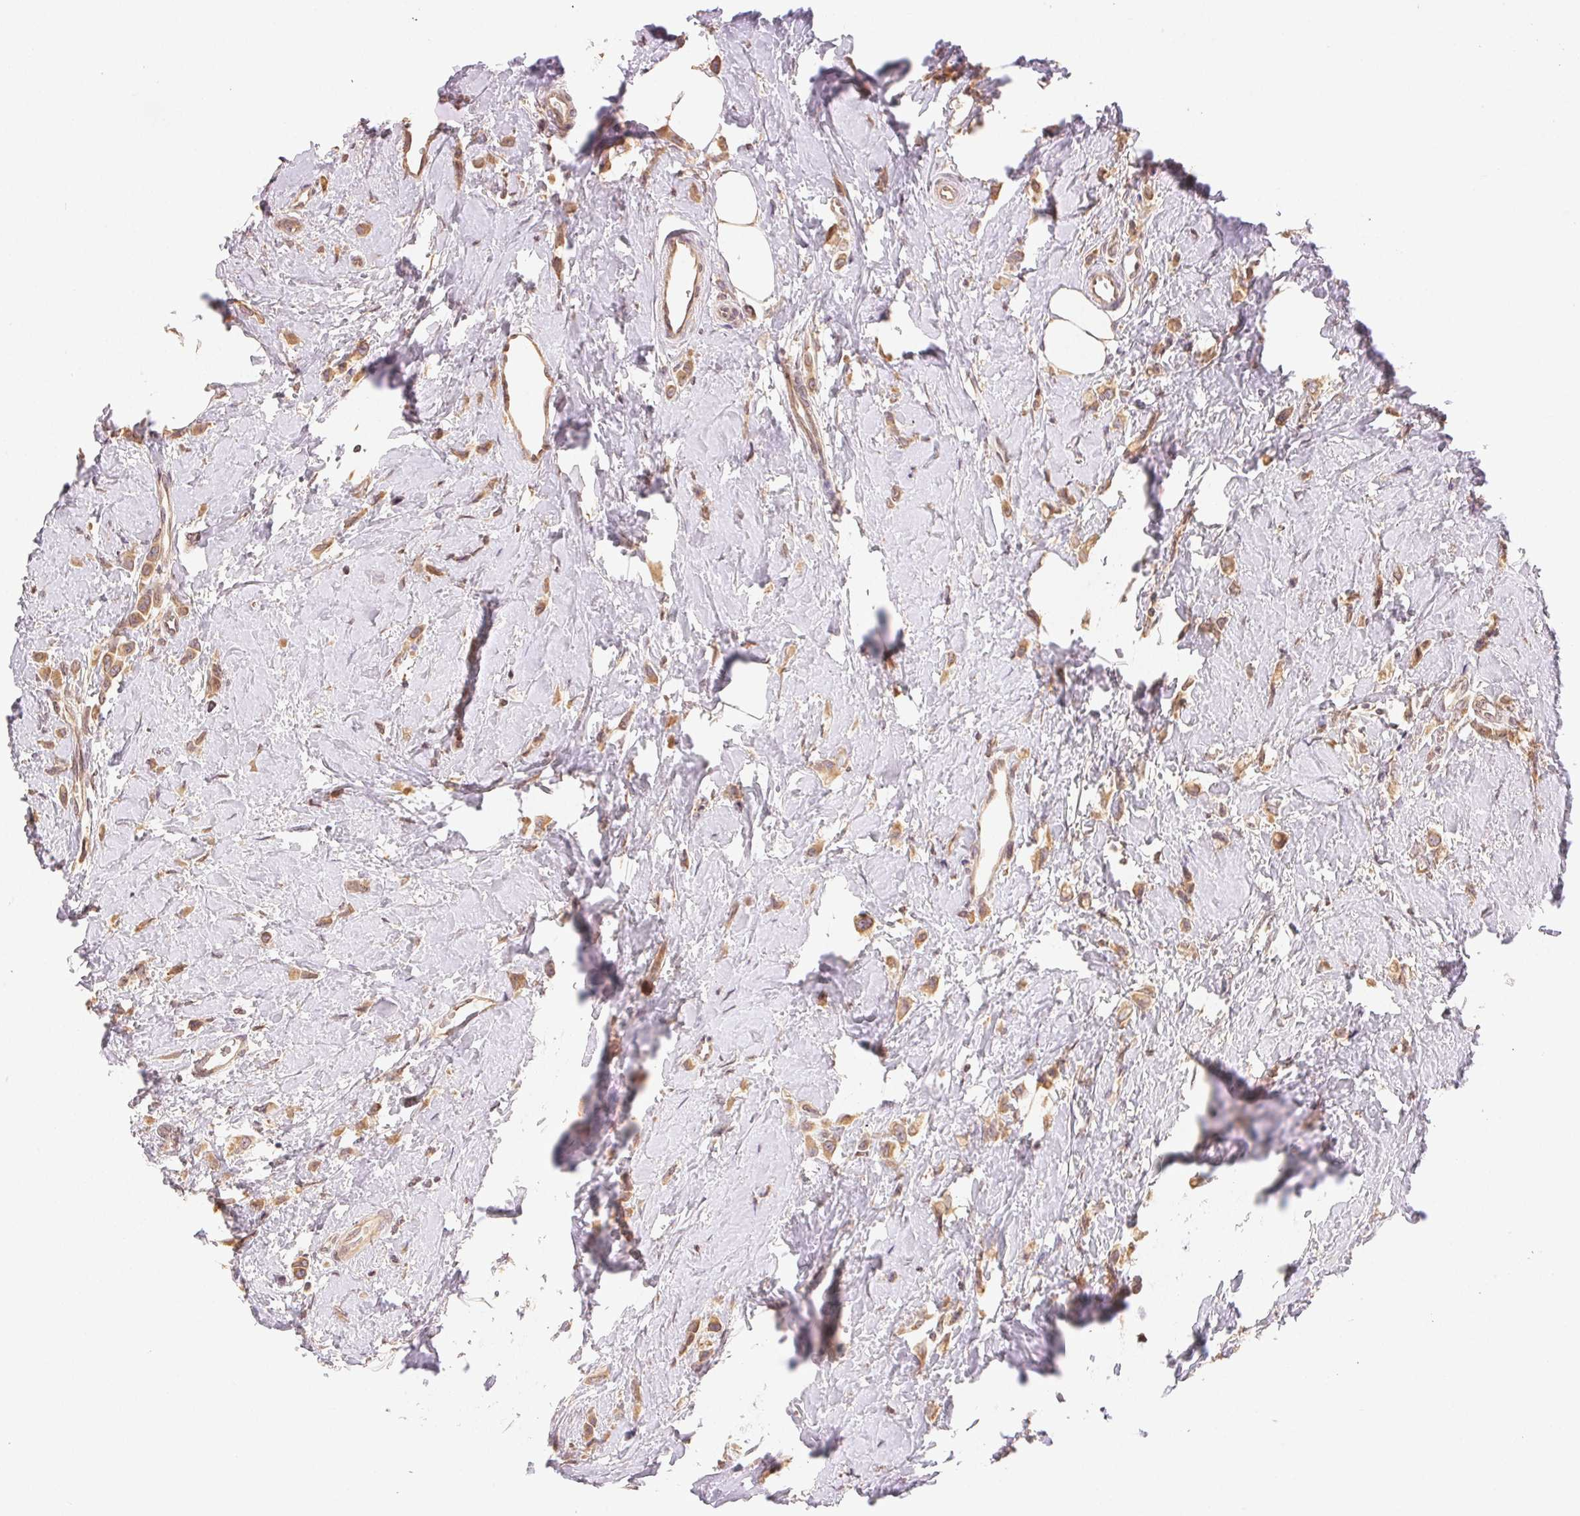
{"staining": {"intensity": "moderate", "quantity": ">75%", "location": "cytoplasmic/membranous"}, "tissue": "breast cancer", "cell_type": "Tumor cells", "image_type": "cancer", "snomed": [{"axis": "morphology", "description": "Lobular carcinoma"}, {"axis": "topography", "description": "Breast"}], "caption": "There is medium levels of moderate cytoplasmic/membranous staining in tumor cells of breast cancer, as demonstrated by immunohistochemical staining (brown color).", "gene": "SEZ6L2", "patient": {"sex": "female", "age": 66}}